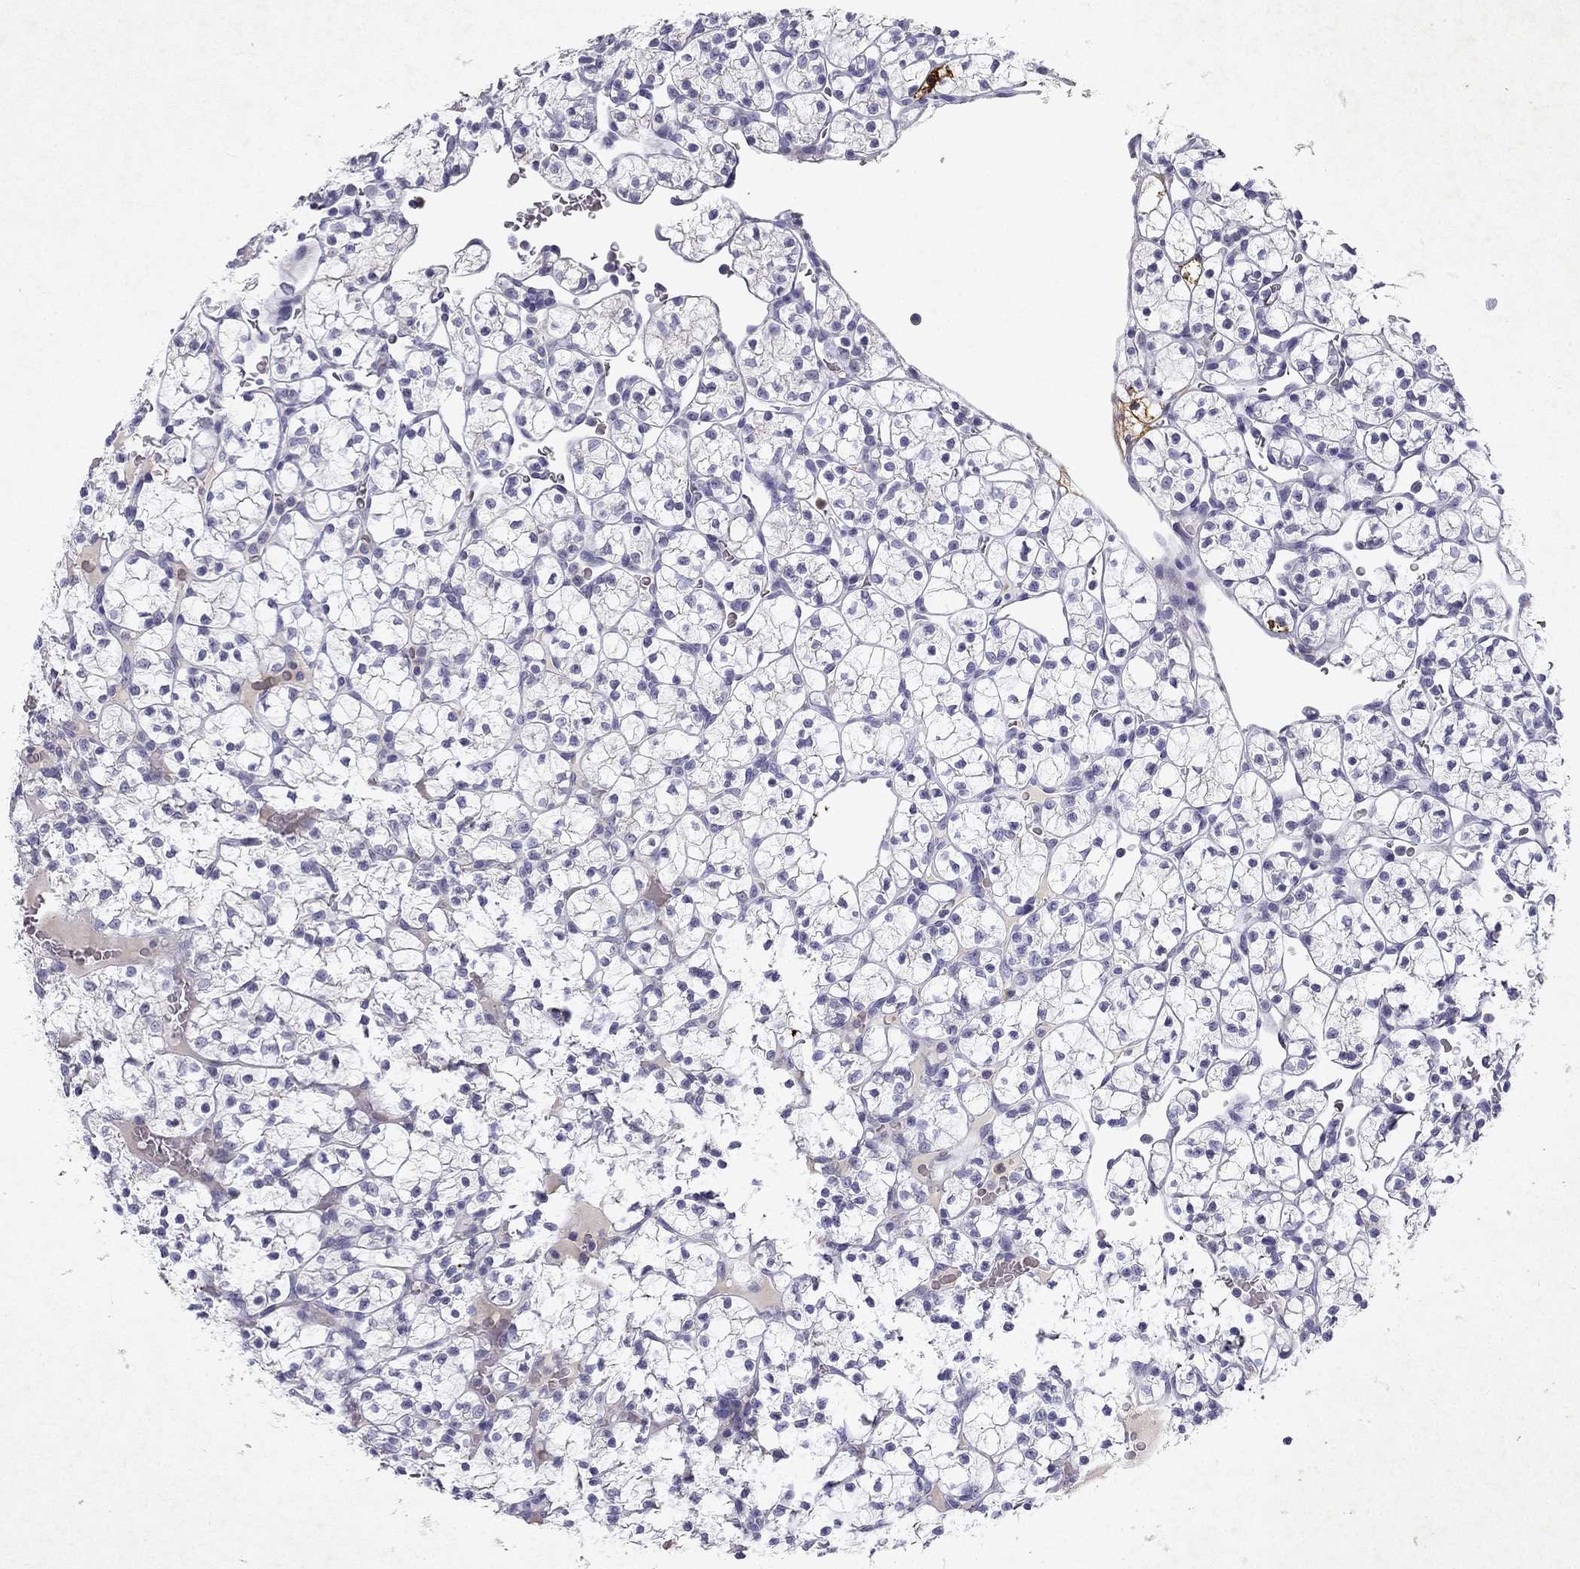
{"staining": {"intensity": "negative", "quantity": "none", "location": "none"}, "tissue": "renal cancer", "cell_type": "Tumor cells", "image_type": "cancer", "snomed": [{"axis": "morphology", "description": "Adenocarcinoma, NOS"}, {"axis": "topography", "description": "Kidney"}], "caption": "DAB (3,3'-diaminobenzidine) immunohistochemical staining of human renal adenocarcinoma demonstrates no significant positivity in tumor cells.", "gene": "SLC6A4", "patient": {"sex": "female", "age": 89}}